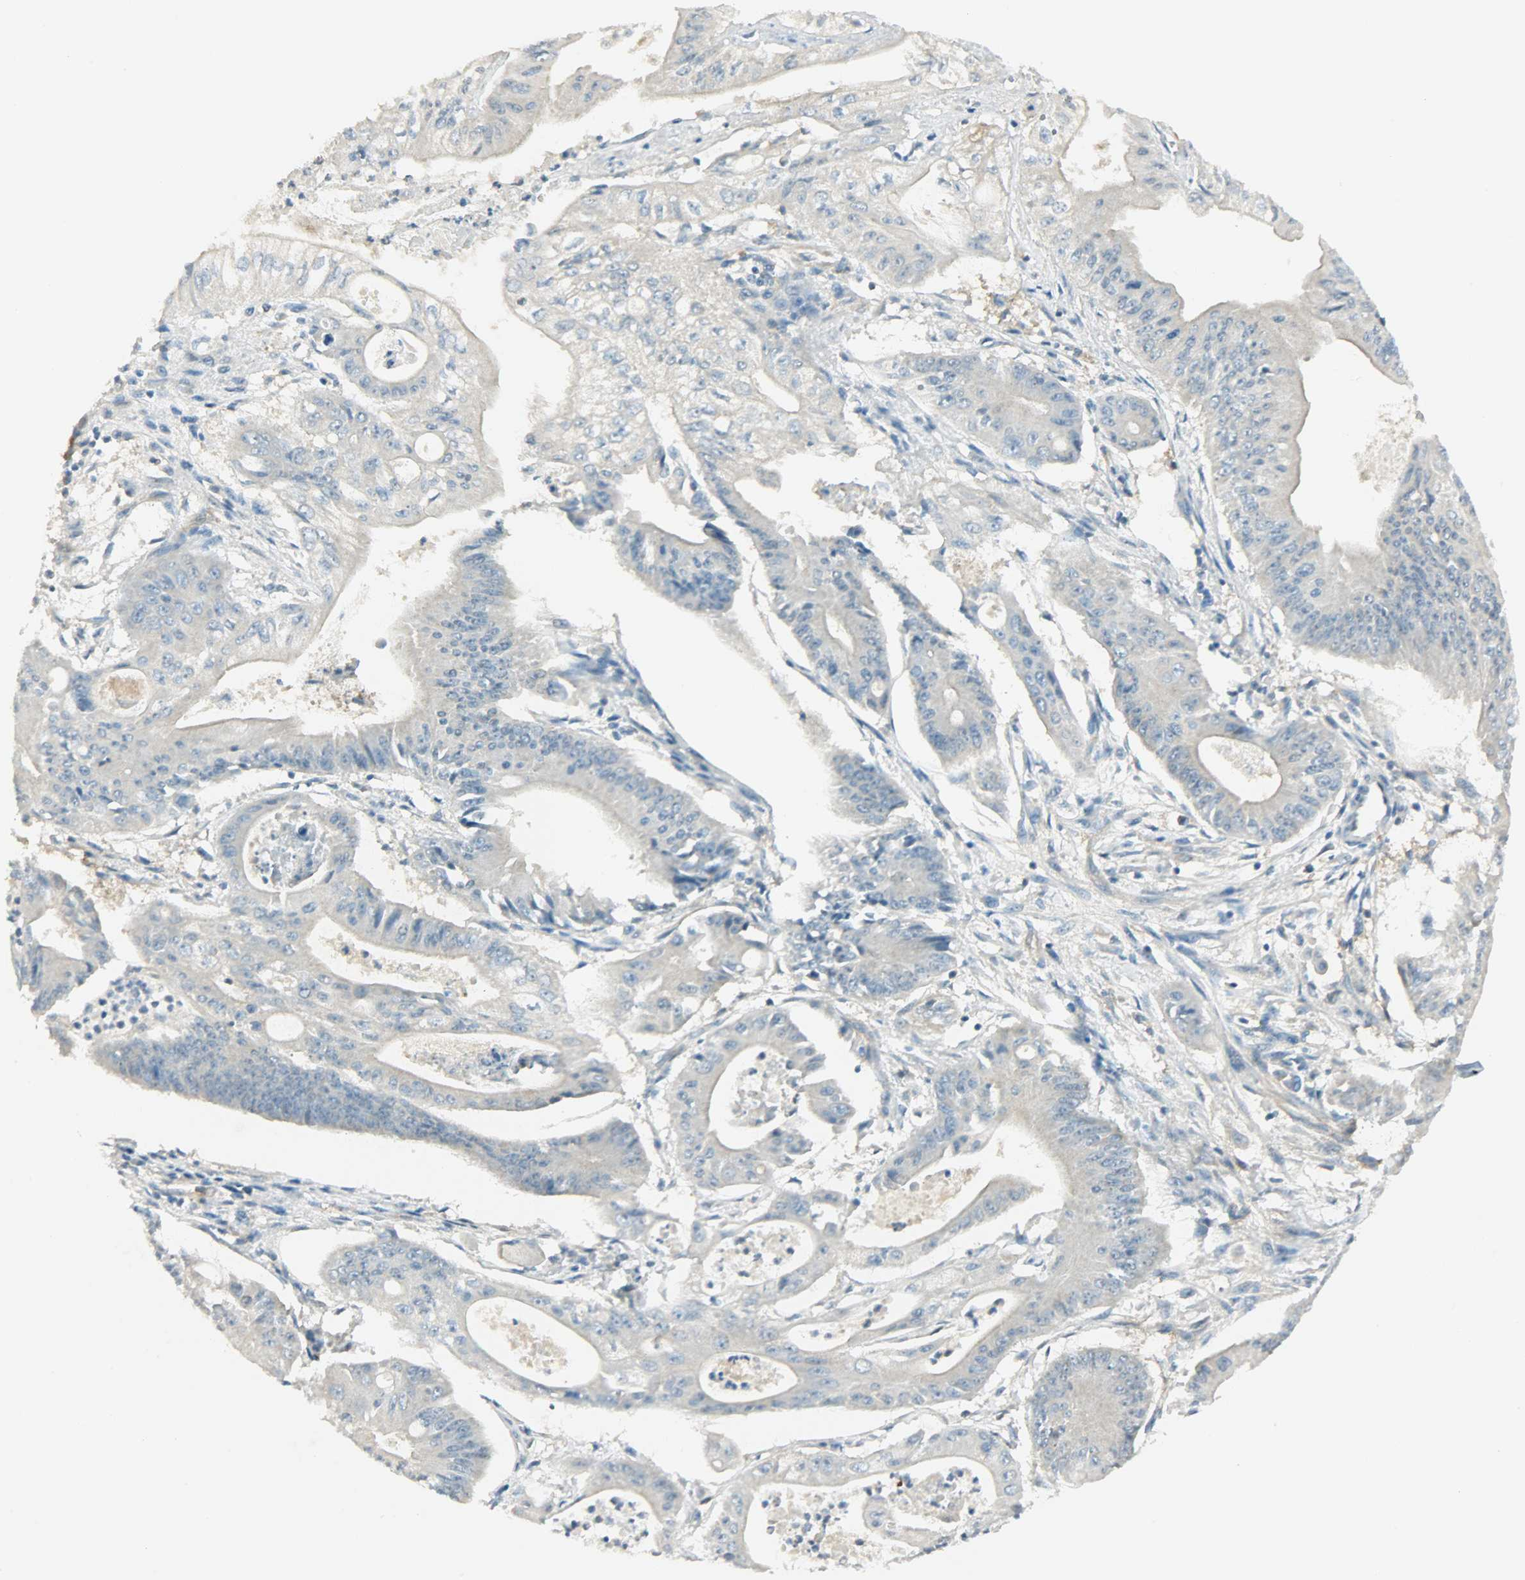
{"staining": {"intensity": "weak", "quantity": "25%-75%", "location": "cytoplasmic/membranous"}, "tissue": "pancreatic cancer", "cell_type": "Tumor cells", "image_type": "cancer", "snomed": [{"axis": "morphology", "description": "Normal tissue, NOS"}, {"axis": "topography", "description": "Lymph node"}], "caption": "An IHC micrograph of tumor tissue is shown. Protein staining in brown shows weak cytoplasmic/membranous positivity in pancreatic cancer within tumor cells.", "gene": "TSC22D2", "patient": {"sex": "male", "age": 62}}